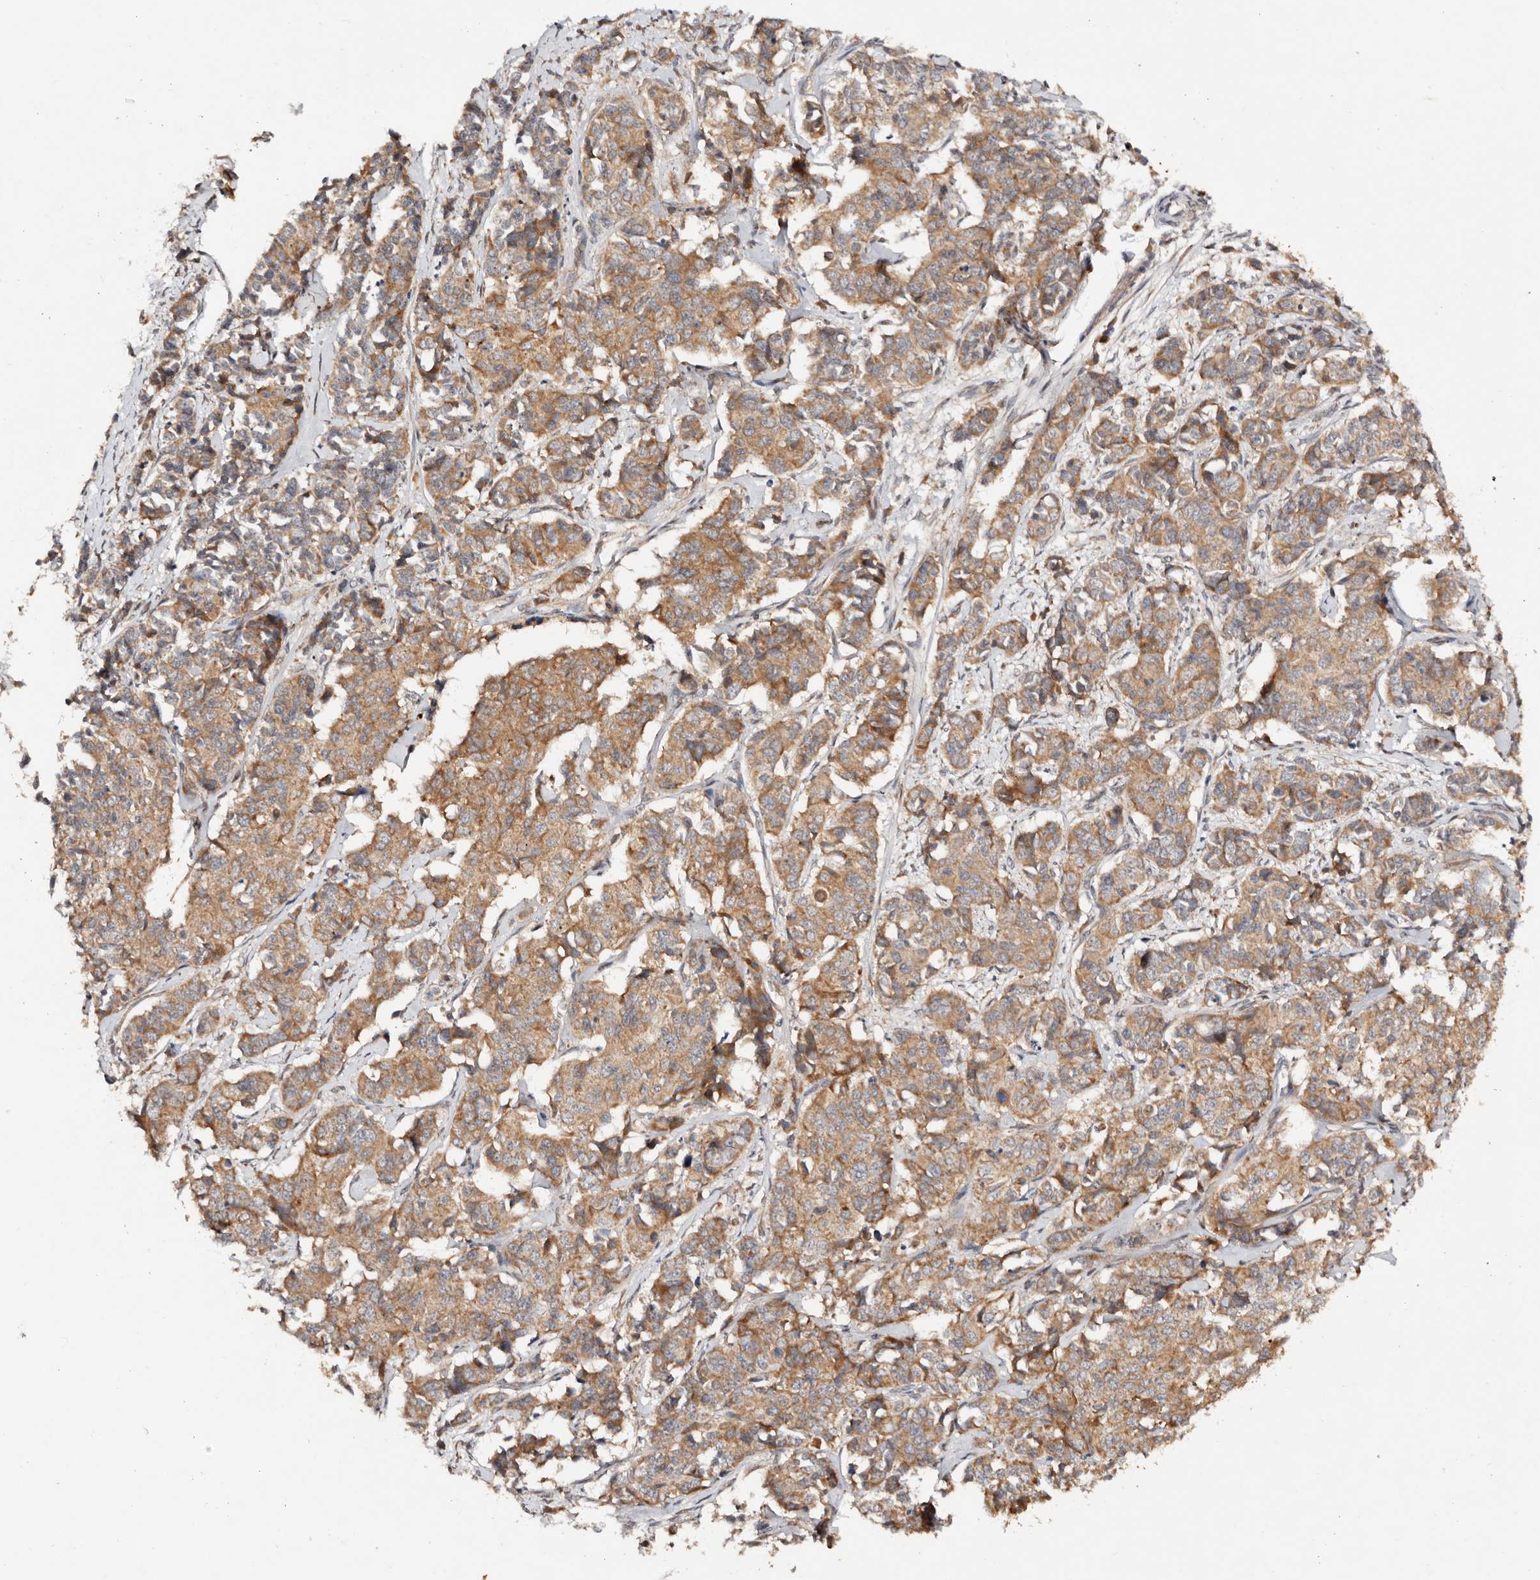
{"staining": {"intensity": "moderate", "quantity": ">75%", "location": "cytoplasmic/membranous"}, "tissue": "cervical cancer", "cell_type": "Tumor cells", "image_type": "cancer", "snomed": [{"axis": "morphology", "description": "Normal tissue, NOS"}, {"axis": "morphology", "description": "Squamous cell carcinoma, NOS"}, {"axis": "topography", "description": "Cervix"}], "caption": "Moderate cytoplasmic/membranous expression for a protein is seen in about >75% of tumor cells of cervical cancer using IHC.", "gene": "DENND11", "patient": {"sex": "female", "age": 35}}